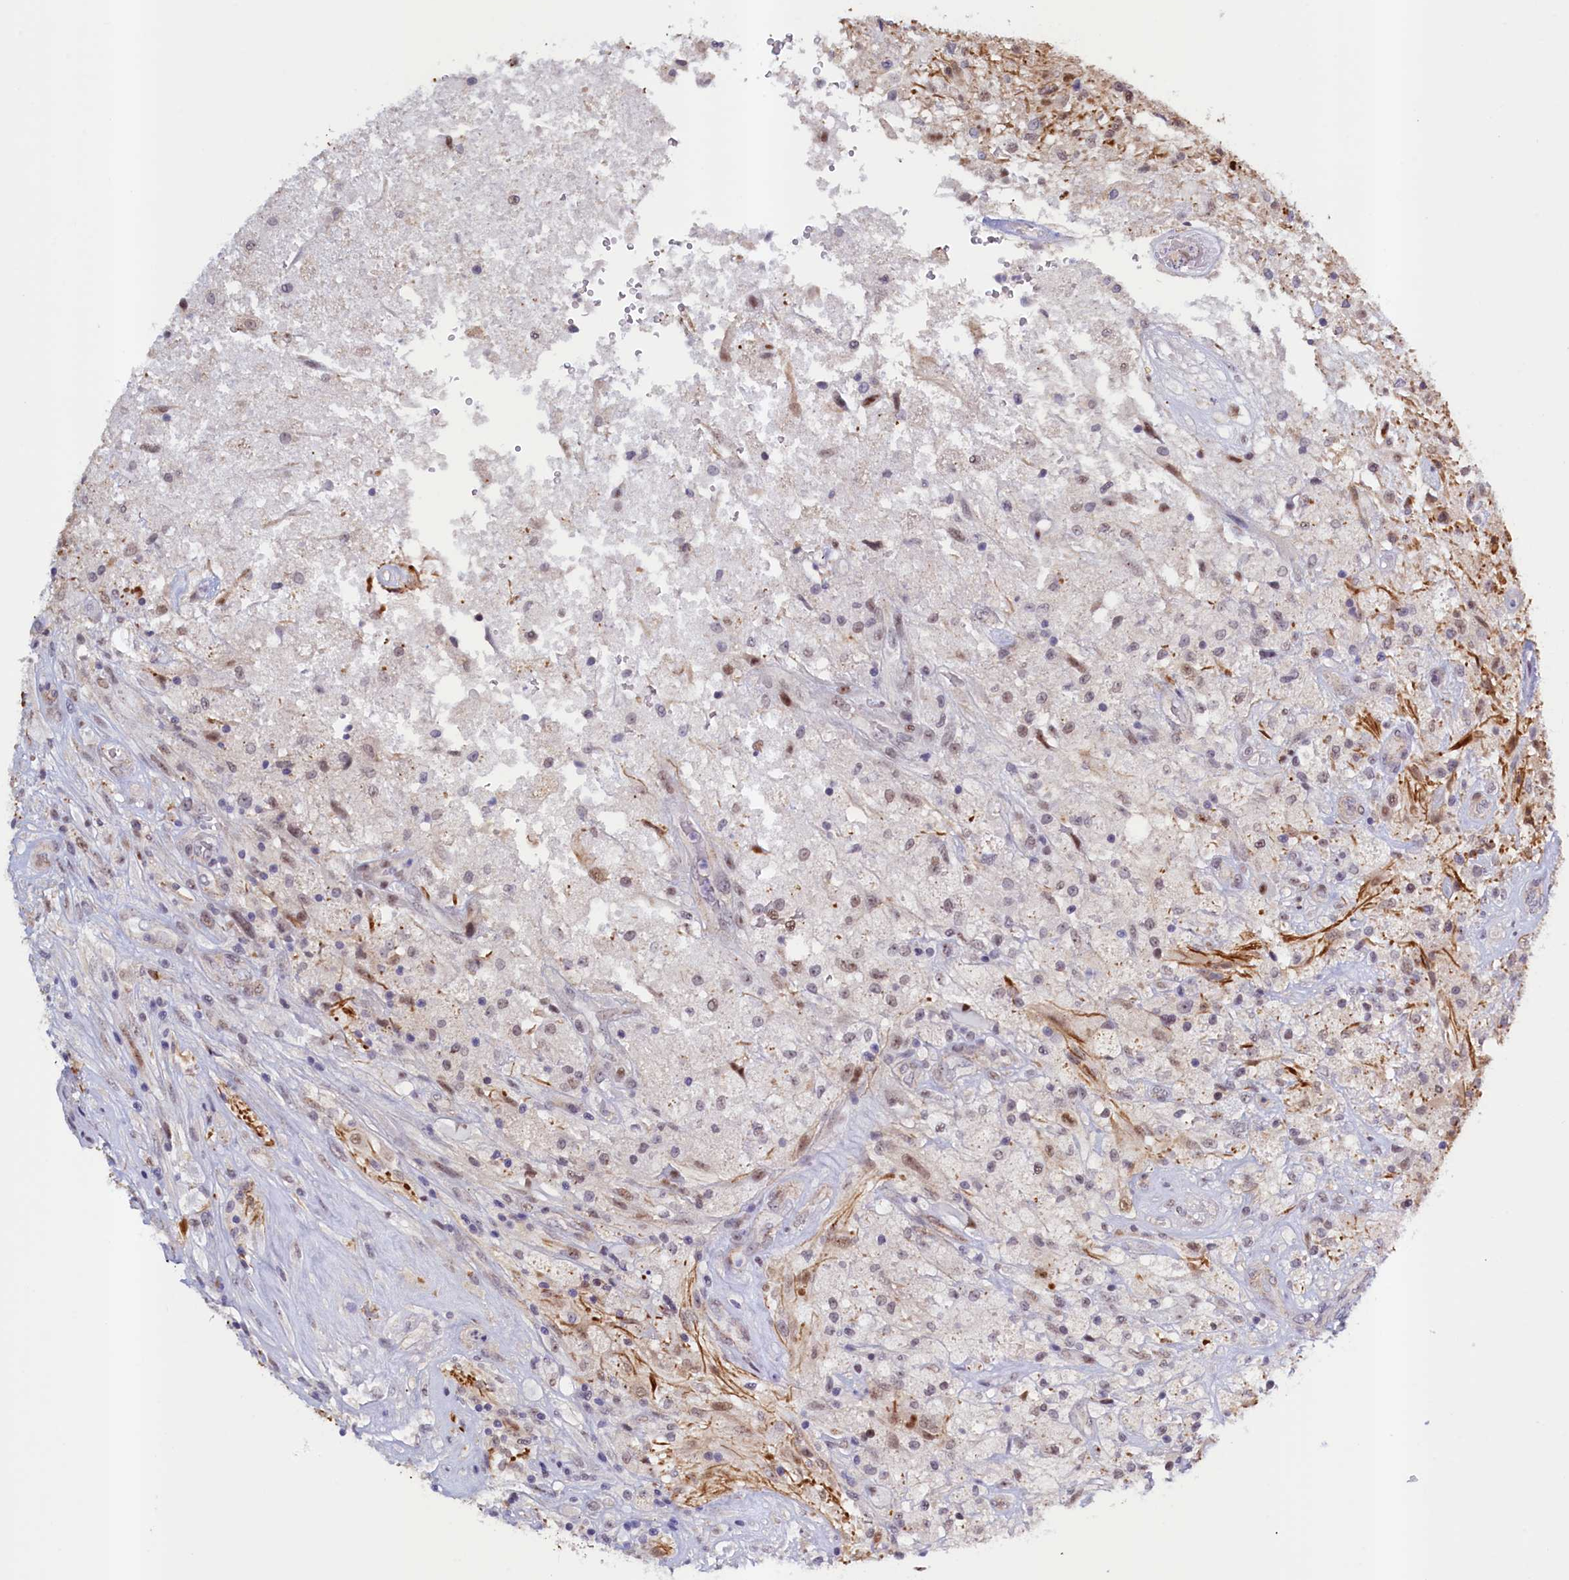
{"staining": {"intensity": "negative", "quantity": "none", "location": "none"}, "tissue": "glioma", "cell_type": "Tumor cells", "image_type": "cancer", "snomed": [{"axis": "morphology", "description": "Glioma, malignant, High grade"}, {"axis": "topography", "description": "Brain"}], "caption": "Immunohistochemistry (IHC) image of neoplastic tissue: human malignant glioma (high-grade) stained with DAB (3,3'-diaminobenzidine) displays no significant protein staining in tumor cells.", "gene": "PACSIN3", "patient": {"sex": "male", "age": 56}}